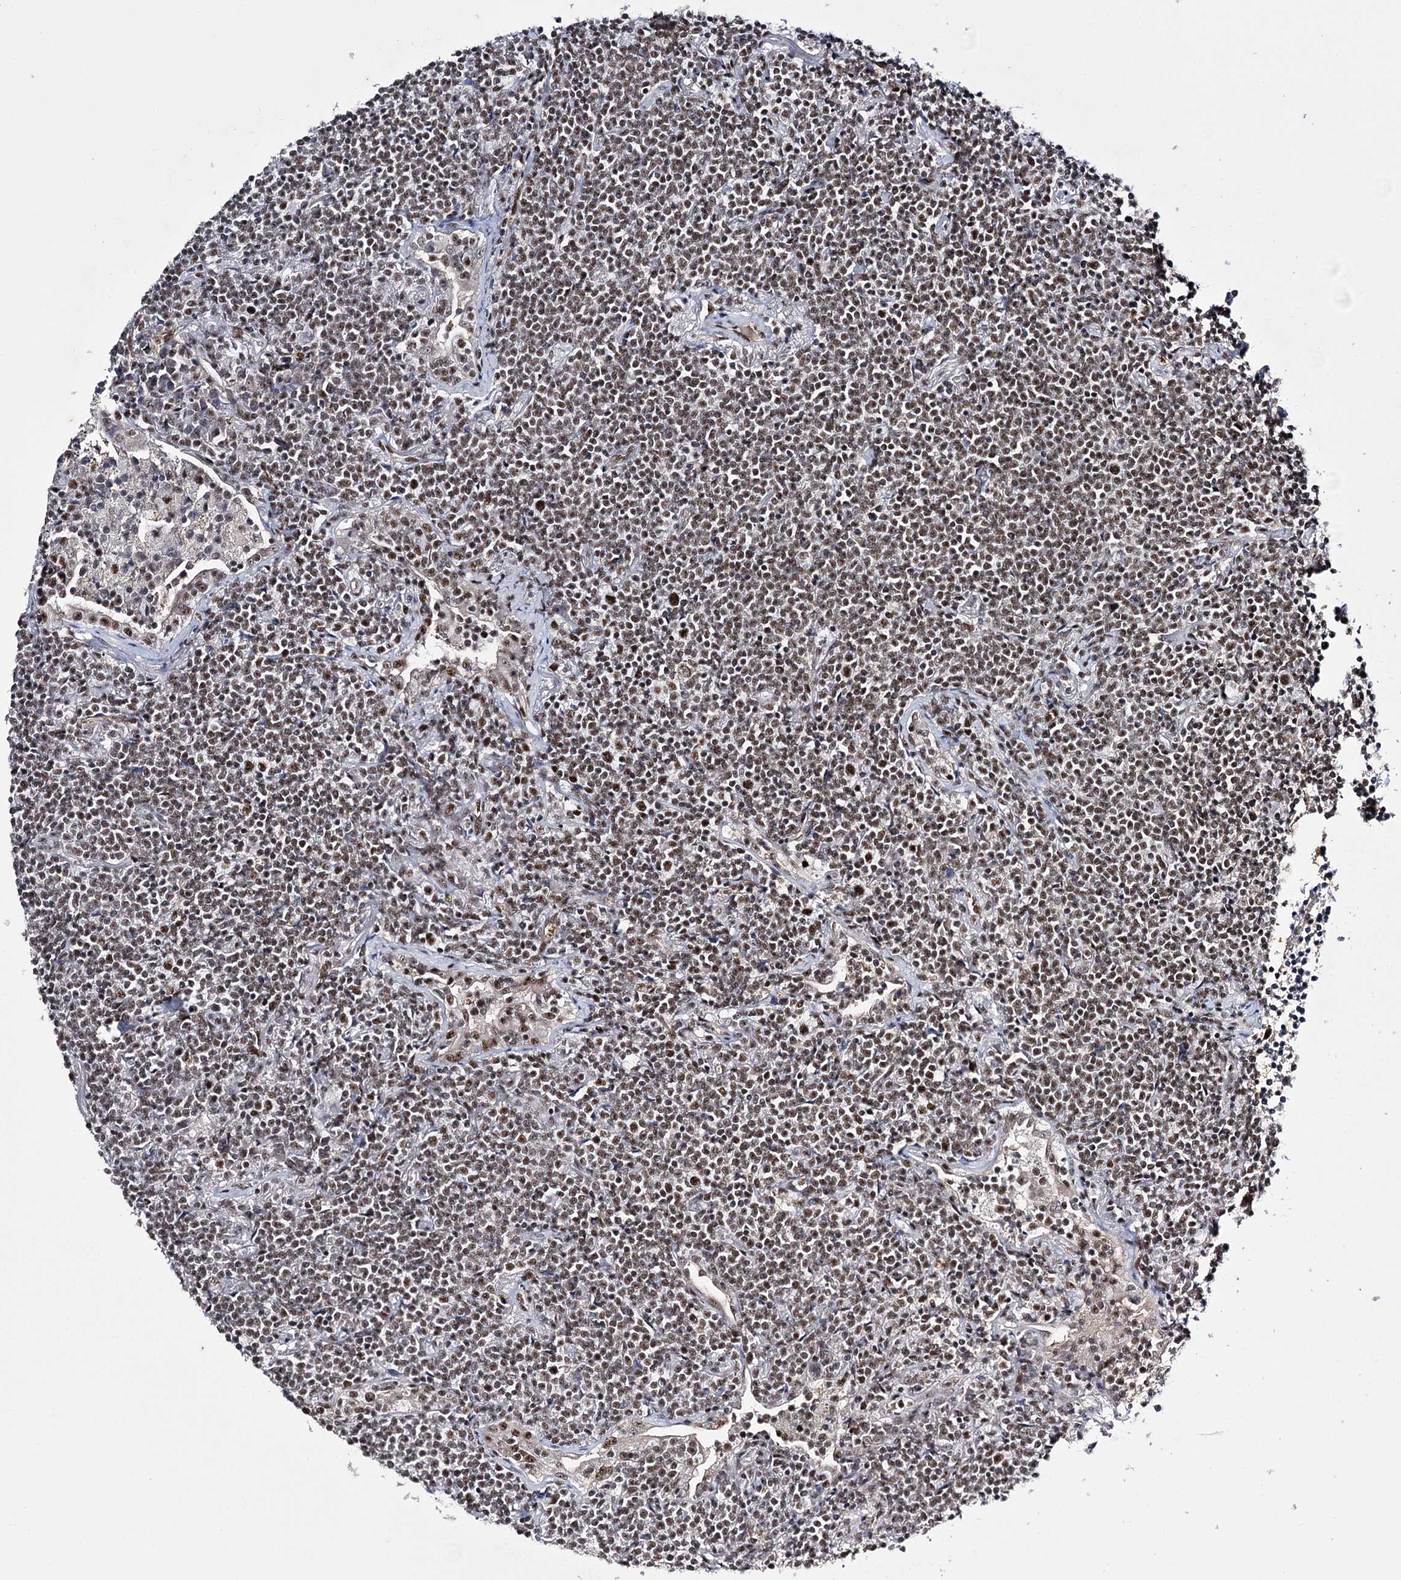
{"staining": {"intensity": "moderate", "quantity": ">75%", "location": "nuclear"}, "tissue": "lymphoma", "cell_type": "Tumor cells", "image_type": "cancer", "snomed": [{"axis": "morphology", "description": "Malignant lymphoma, non-Hodgkin's type, Low grade"}, {"axis": "topography", "description": "Lung"}], "caption": "Immunohistochemistry (IHC) staining of low-grade malignant lymphoma, non-Hodgkin's type, which reveals medium levels of moderate nuclear positivity in about >75% of tumor cells indicating moderate nuclear protein staining. The staining was performed using DAB (3,3'-diaminobenzidine) (brown) for protein detection and nuclei were counterstained in hematoxylin (blue).", "gene": "PRPF40A", "patient": {"sex": "female", "age": 71}}